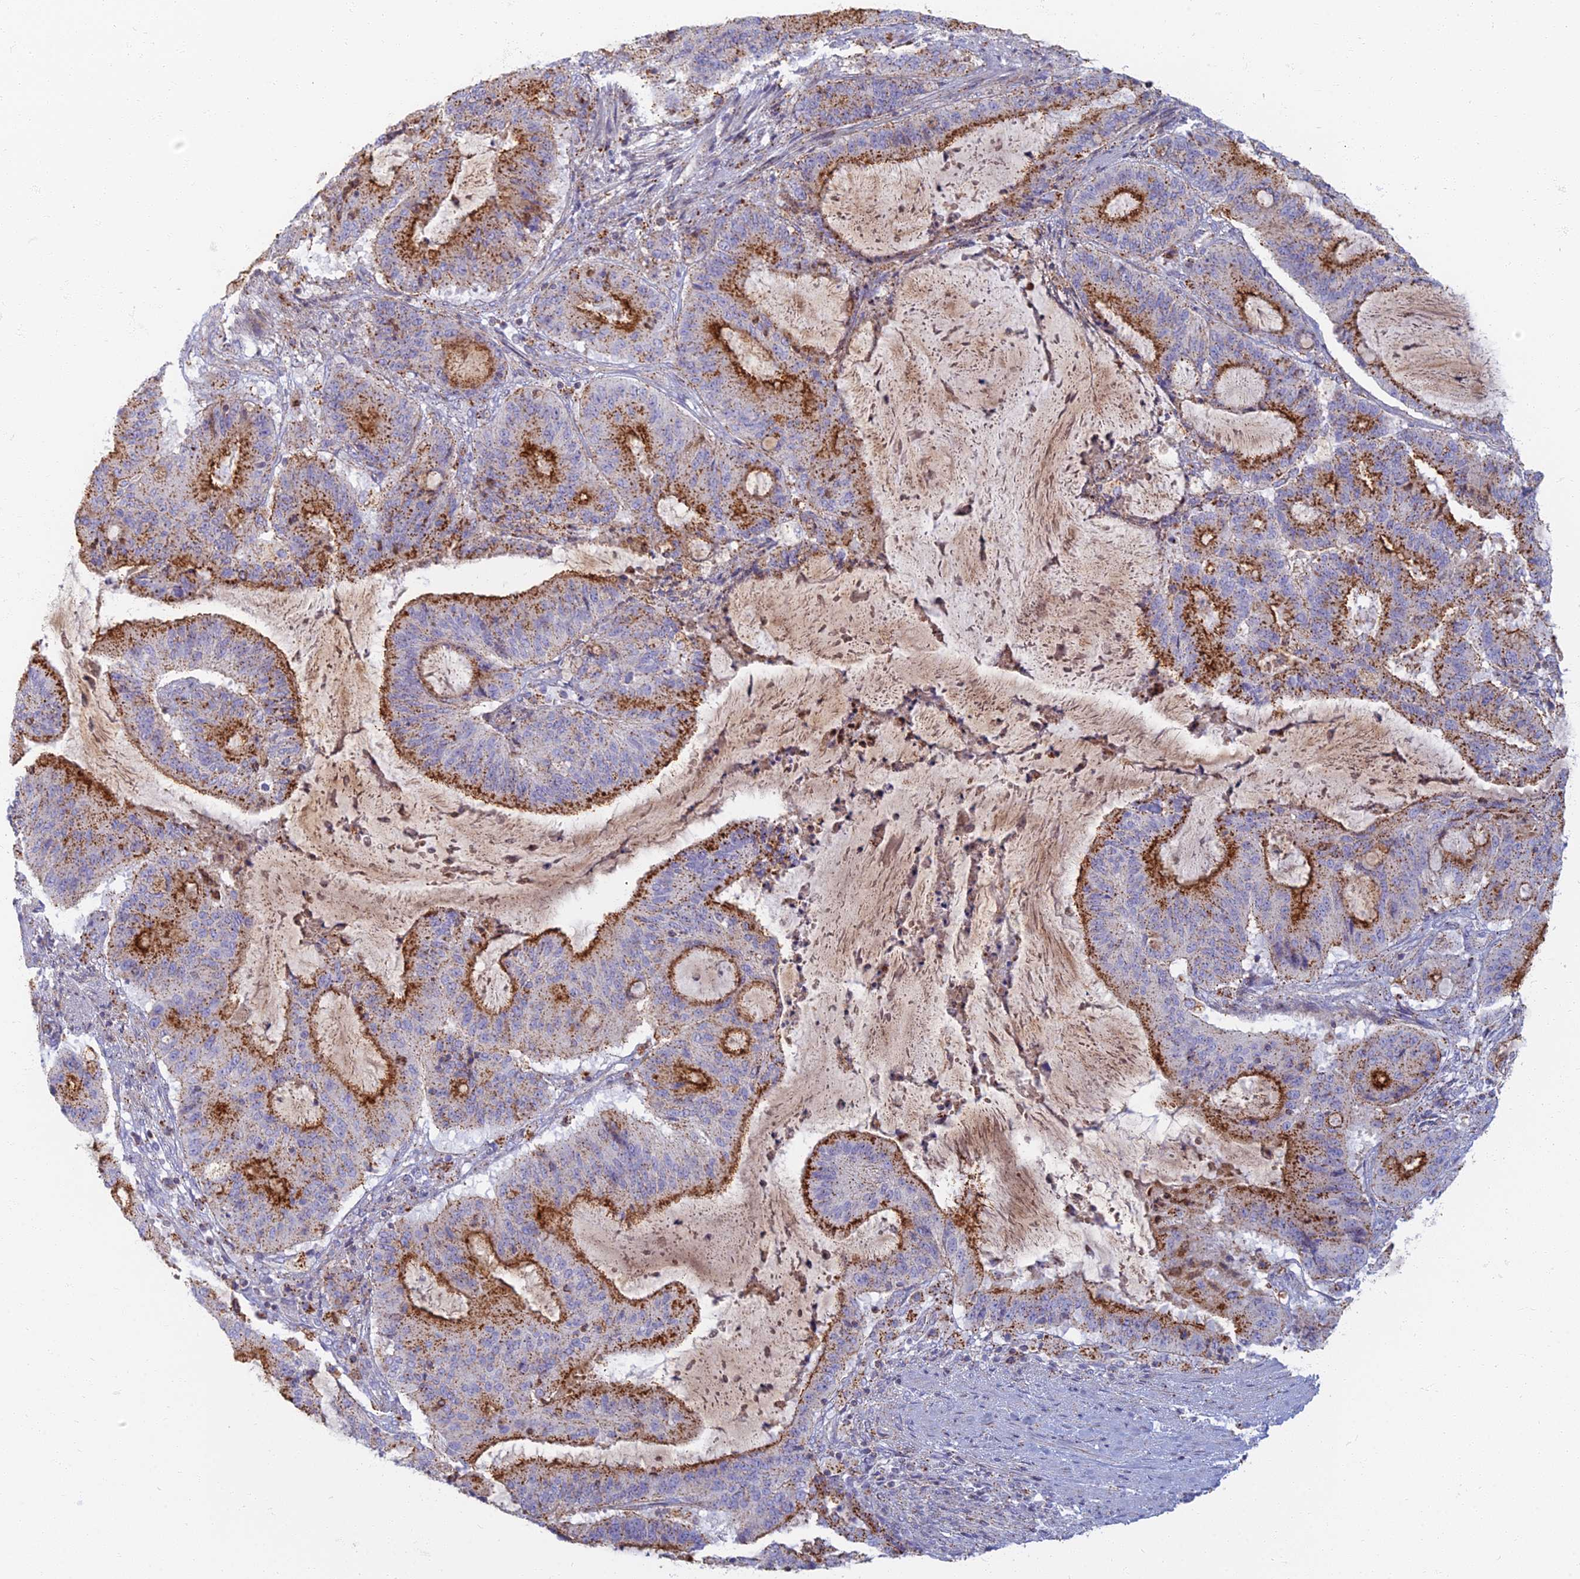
{"staining": {"intensity": "moderate", "quantity": ">75%", "location": "cytoplasmic/membranous"}, "tissue": "liver cancer", "cell_type": "Tumor cells", "image_type": "cancer", "snomed": [{"axis": "morphology", "description": "Normal tissue, NOS"}, {"axis": "morphology", "description": "Cholangiocarcinoma"}, {"axis": "topography", "description": "Liver"}, {"axis": "topography", "description": "Peripheral nerve tissue"}], "caption": "This micrograph demonstrates IHC staining of human liver cancer (cholangiocarcinoma), with medium moderate cytoplasmic/membranous positivity in about >75% of tumor cells.", "gene": "CHMP4B", "patient": {"sex": "female", "age": 73}}